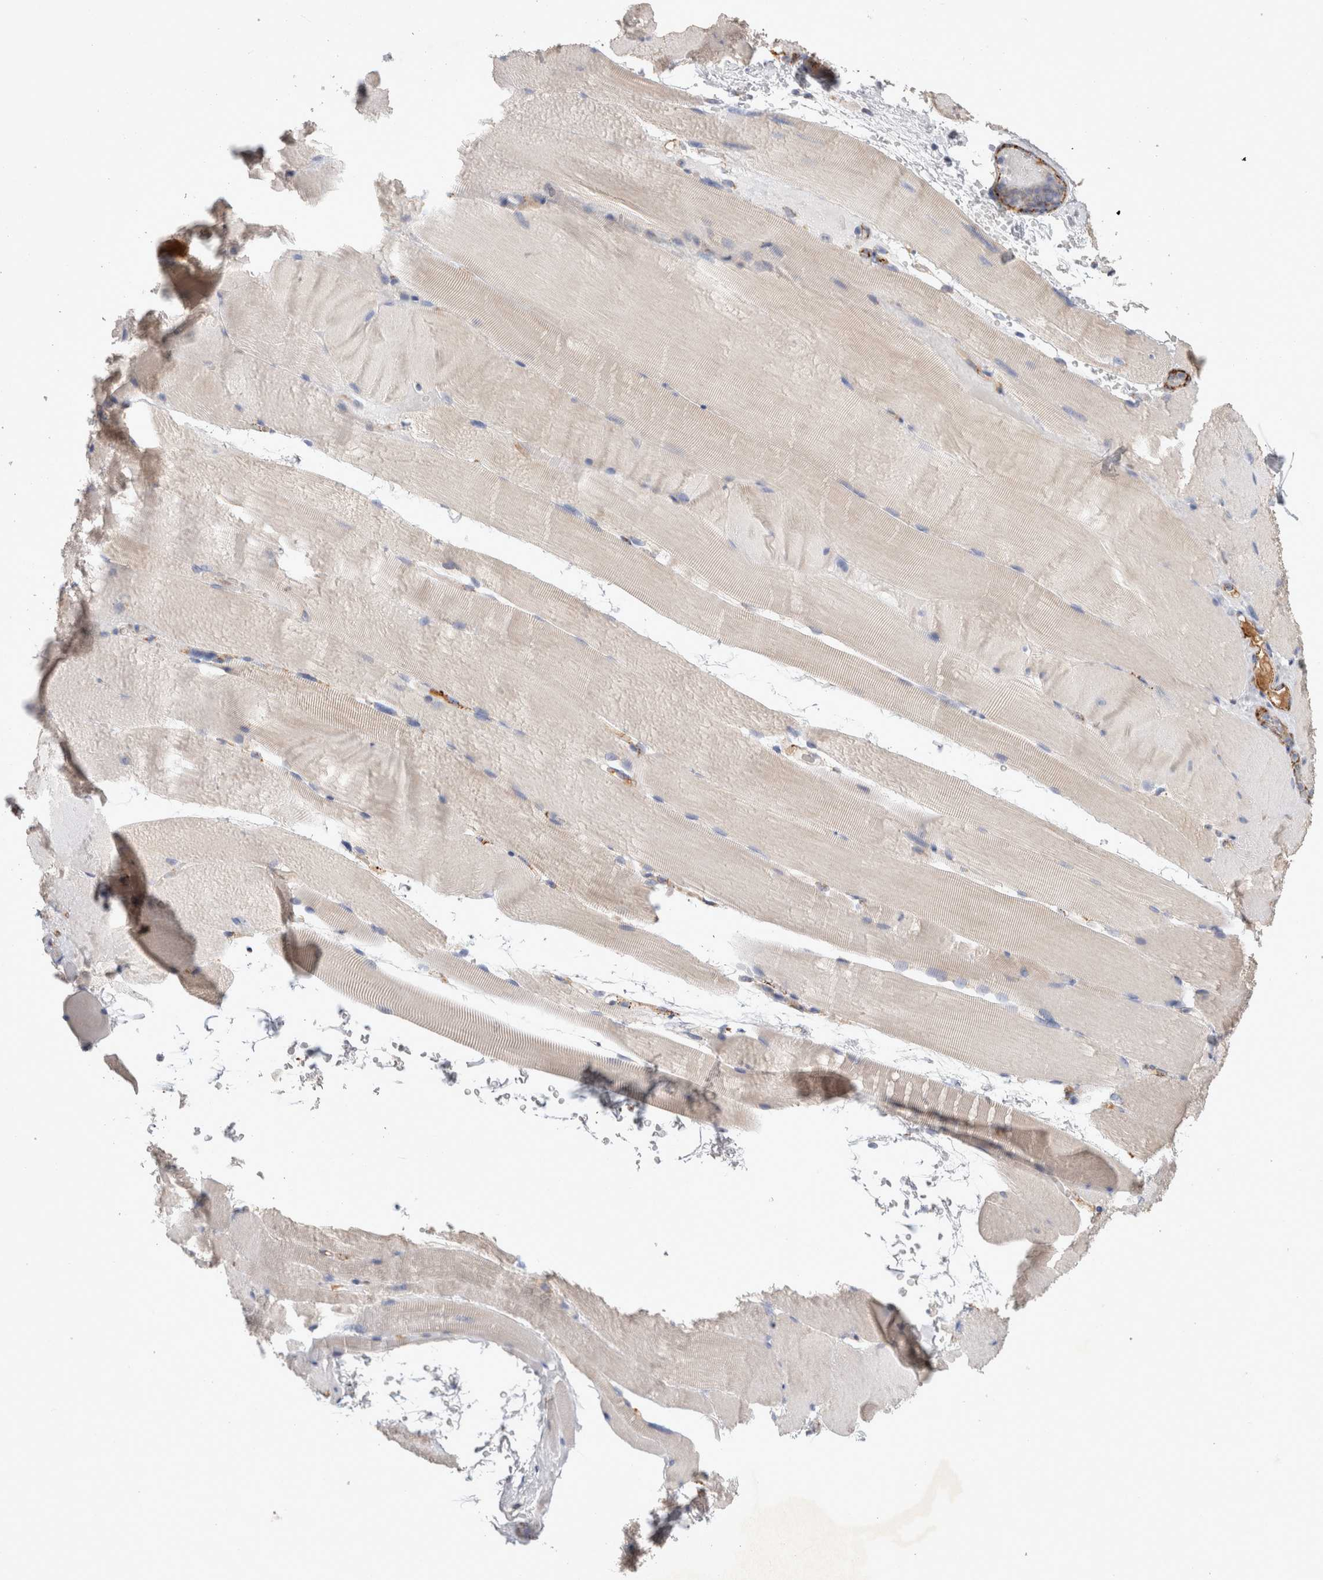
{"staining": {"intensity": "negative", "quantity": "none", "location": "none"}, "tissue": "skeletal muscle", "cell_type": "Myocytes", "image_type": "normal", "snomed": [{"axis": "morphology", "description": "Normal tissue, NOS"}, {"axis": "topography", "description": "Skeletal muscle"}, {"axis": "topography", "description": "Parathyroid gland"}], "caption": "The micrograph displays no staining of myocytes in unremarkable skeletal muscle. (DAB (3,3'-diaminobenzidine) immunohistochemistry, high magnification).", "gene": "IARS2", "patient": {"sex": "female", "age": 37}}